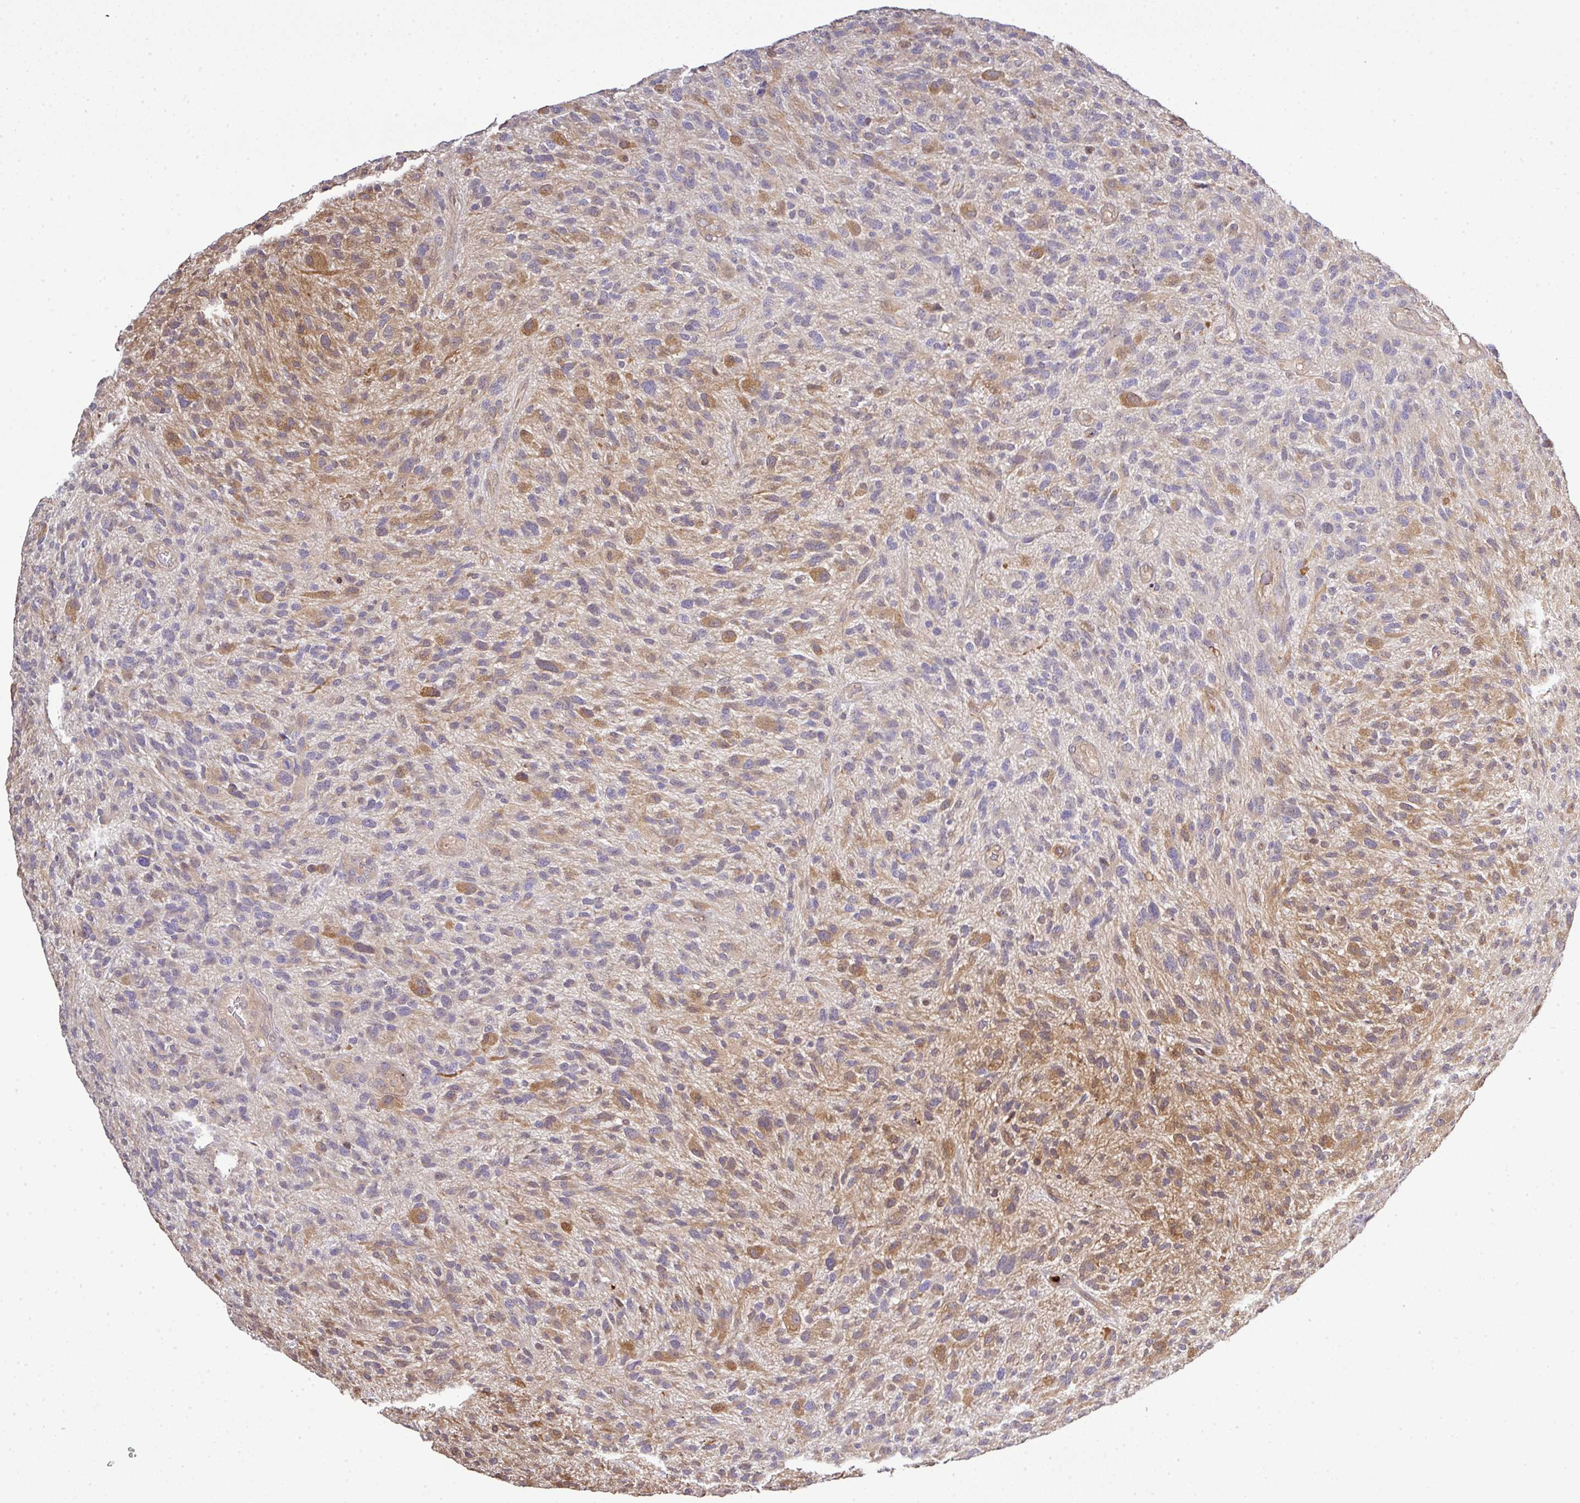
{"staining": {"intensity": "moderate", "quantity": "25%-75%", "location": "cytoplasmic/membranous"}, "tissue": "glioma", "cell_type": "Tumor cells", "image_type": "cancer", "snomed": [{"axis": "morphology", "description": "Glioma, malignant, High grade"}, {"axis": "topography", "description": "Brain"}], "caption": "Immunohistochemistry image of glioma stained for a protein (brown), which reveals medium levels of moderate cytoplasmic/membranous staining in about 25%-75% of tumor cells.", "gene": "TMEM107", "patient": {"sex": "male", "age": 47}}